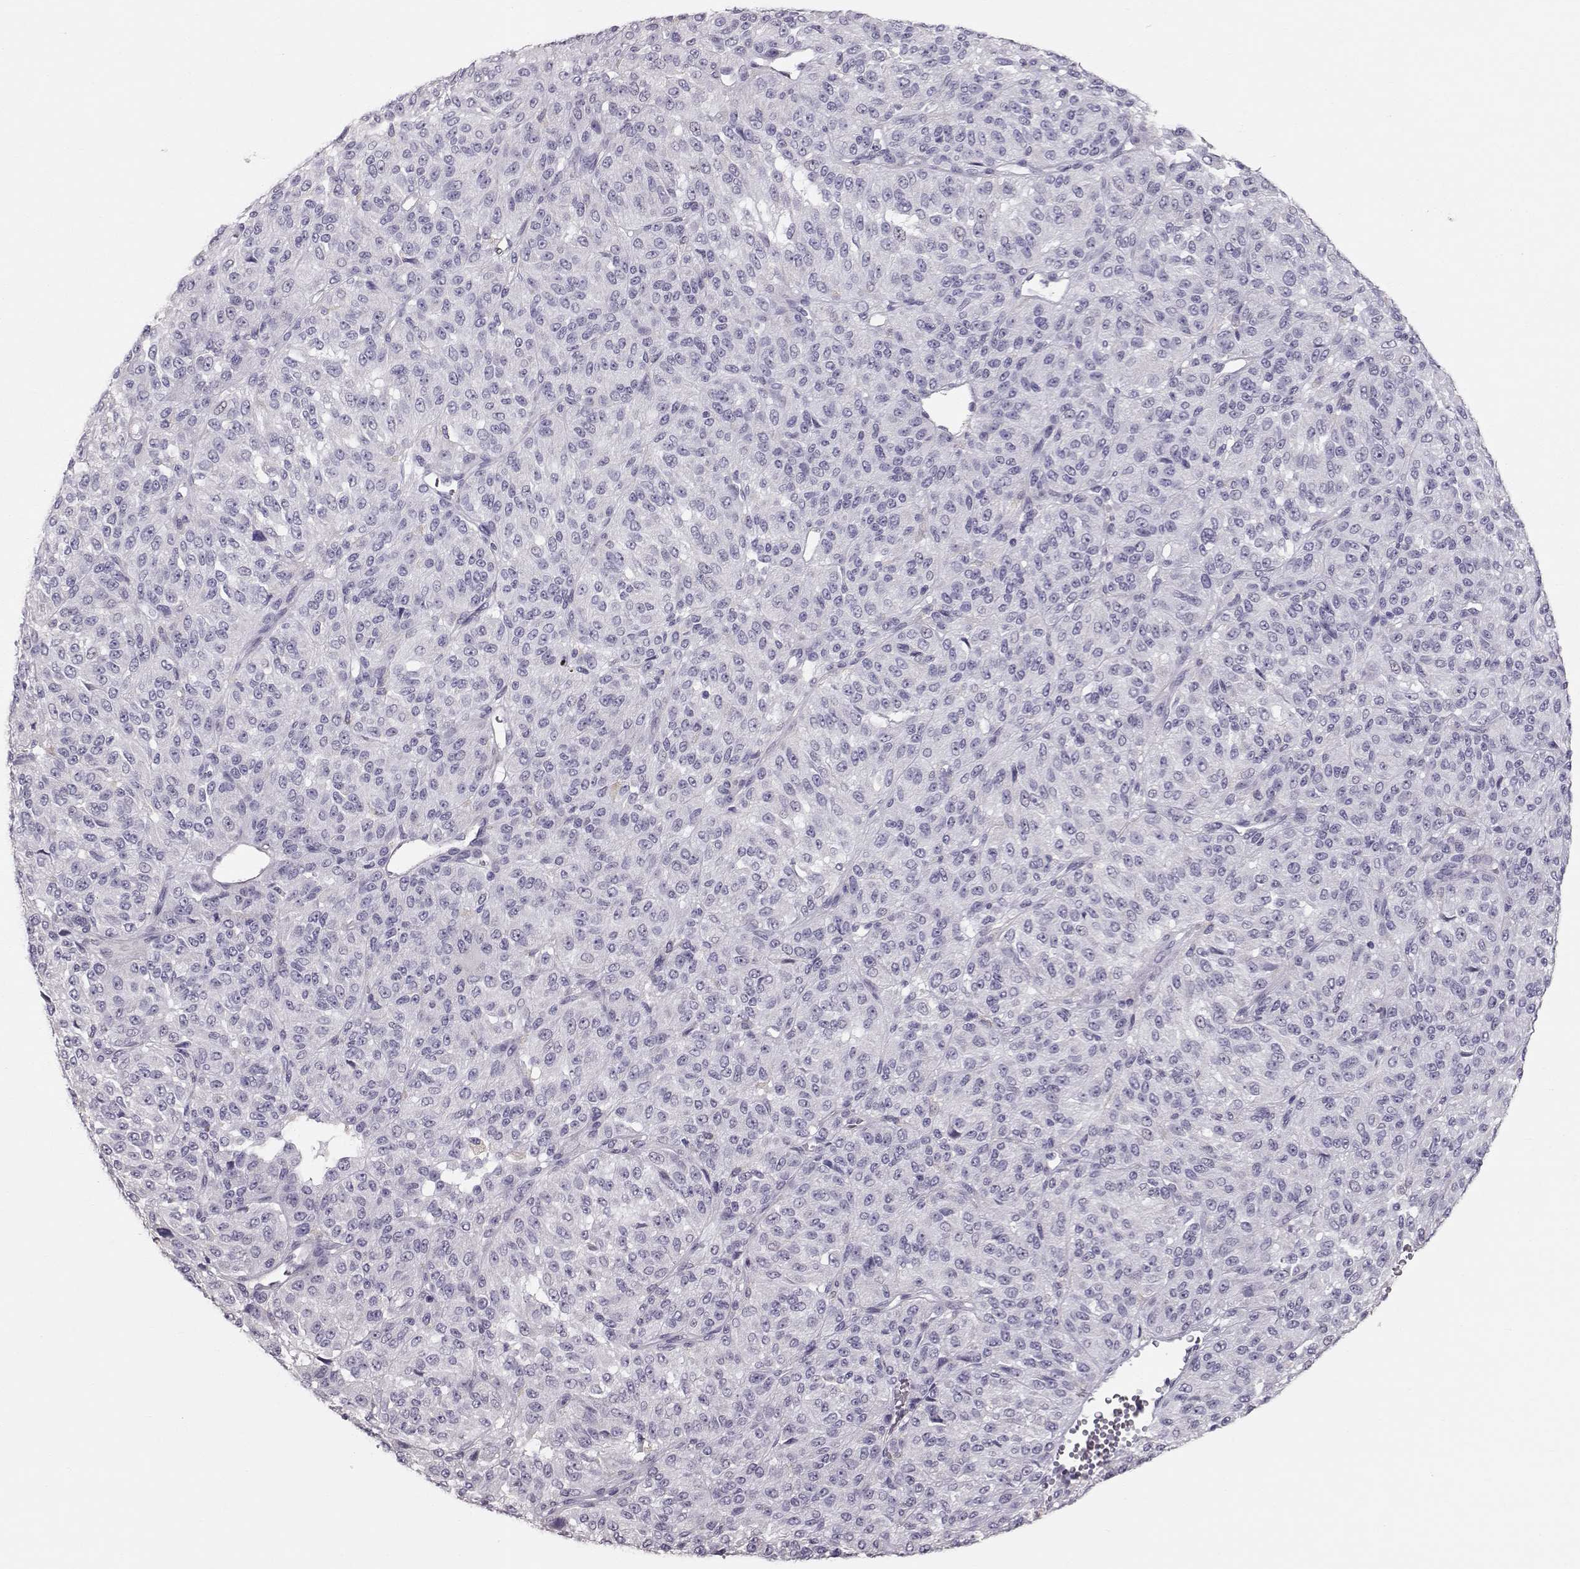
{"staining": {"intensity": "negative", "quantity": "none", "location": "none"}, "tissue": "melanoma", "cell_type": "Tumor cells", "image_type": "cancer", "snomed": [{"axis": "morphology", "description": "Malignant melanoma, Metastatic site"}, {"axis": "topography", "description": "Brain"}], "caption": "Malignant melanoma (metastatic site) was stained to show a protein in brown. There is no significant staining in tumor cells.", "gene": "POU1F1", "patient": {"sex": "female", "age": 56}}